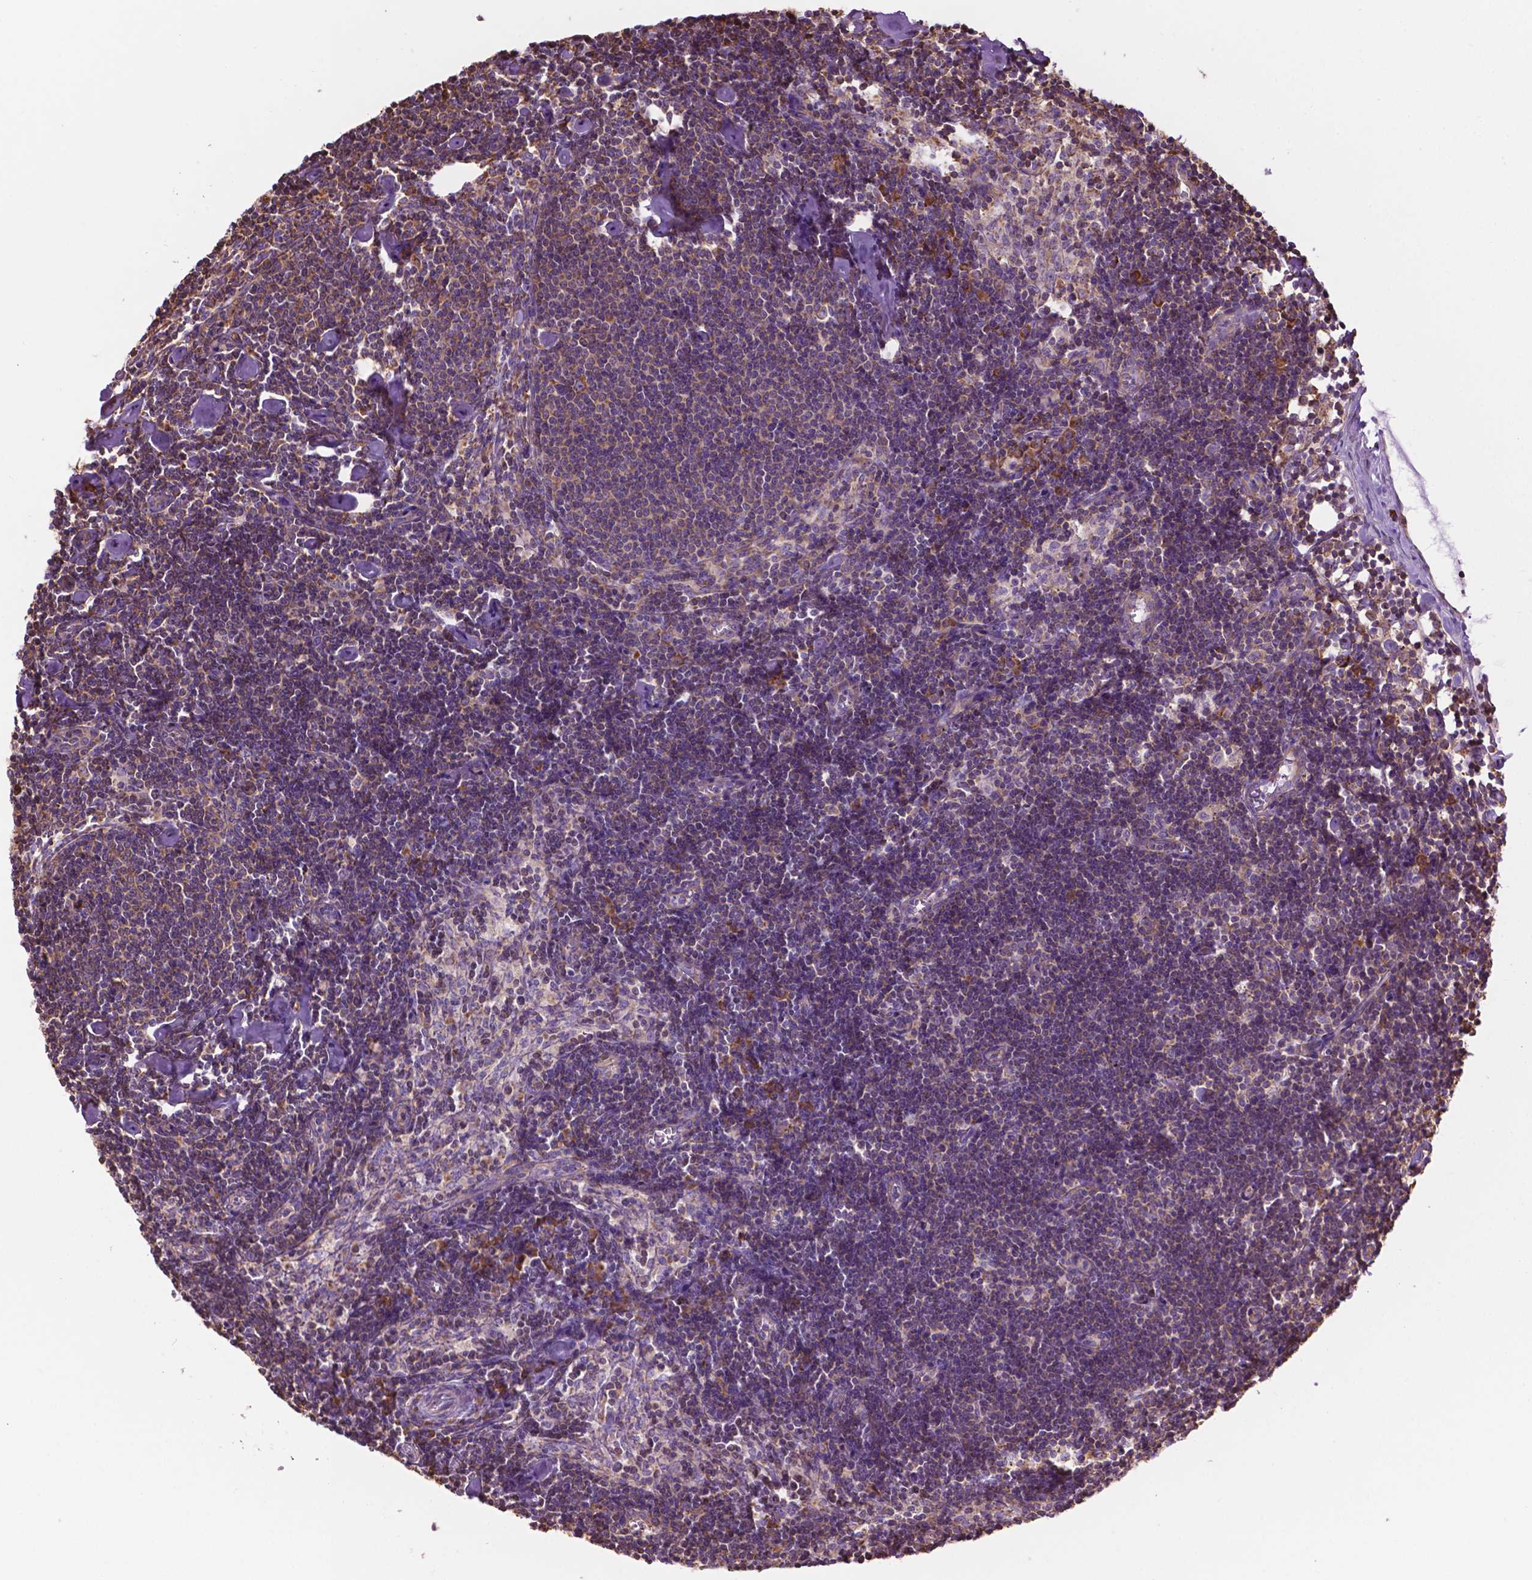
{"staining": {"intensity": "moderate", "quantity": "<25%", "location": "cytoplasmic/membranous"}, "tissue": "lymph node", "cell_type": "Germinal center cells", "image_type": "normal", "snomed": [{"axis": "morphology", "description": "Normal tissue, NOS"}, {"axis": "topography", "description": "Lymph node"}], "caption": "Immunohistochemistry (IHC) of normal human lymph node shows low levels of moderate cytoplasmic/membranous expression in about <25% of germinal center cells. Using DAB (brown) and hematoxylin (blue) stains, captured at high magnification using brightfield microscopy.", "gene": "RPL29", "patient": {"sex": "female", "age": 42}}